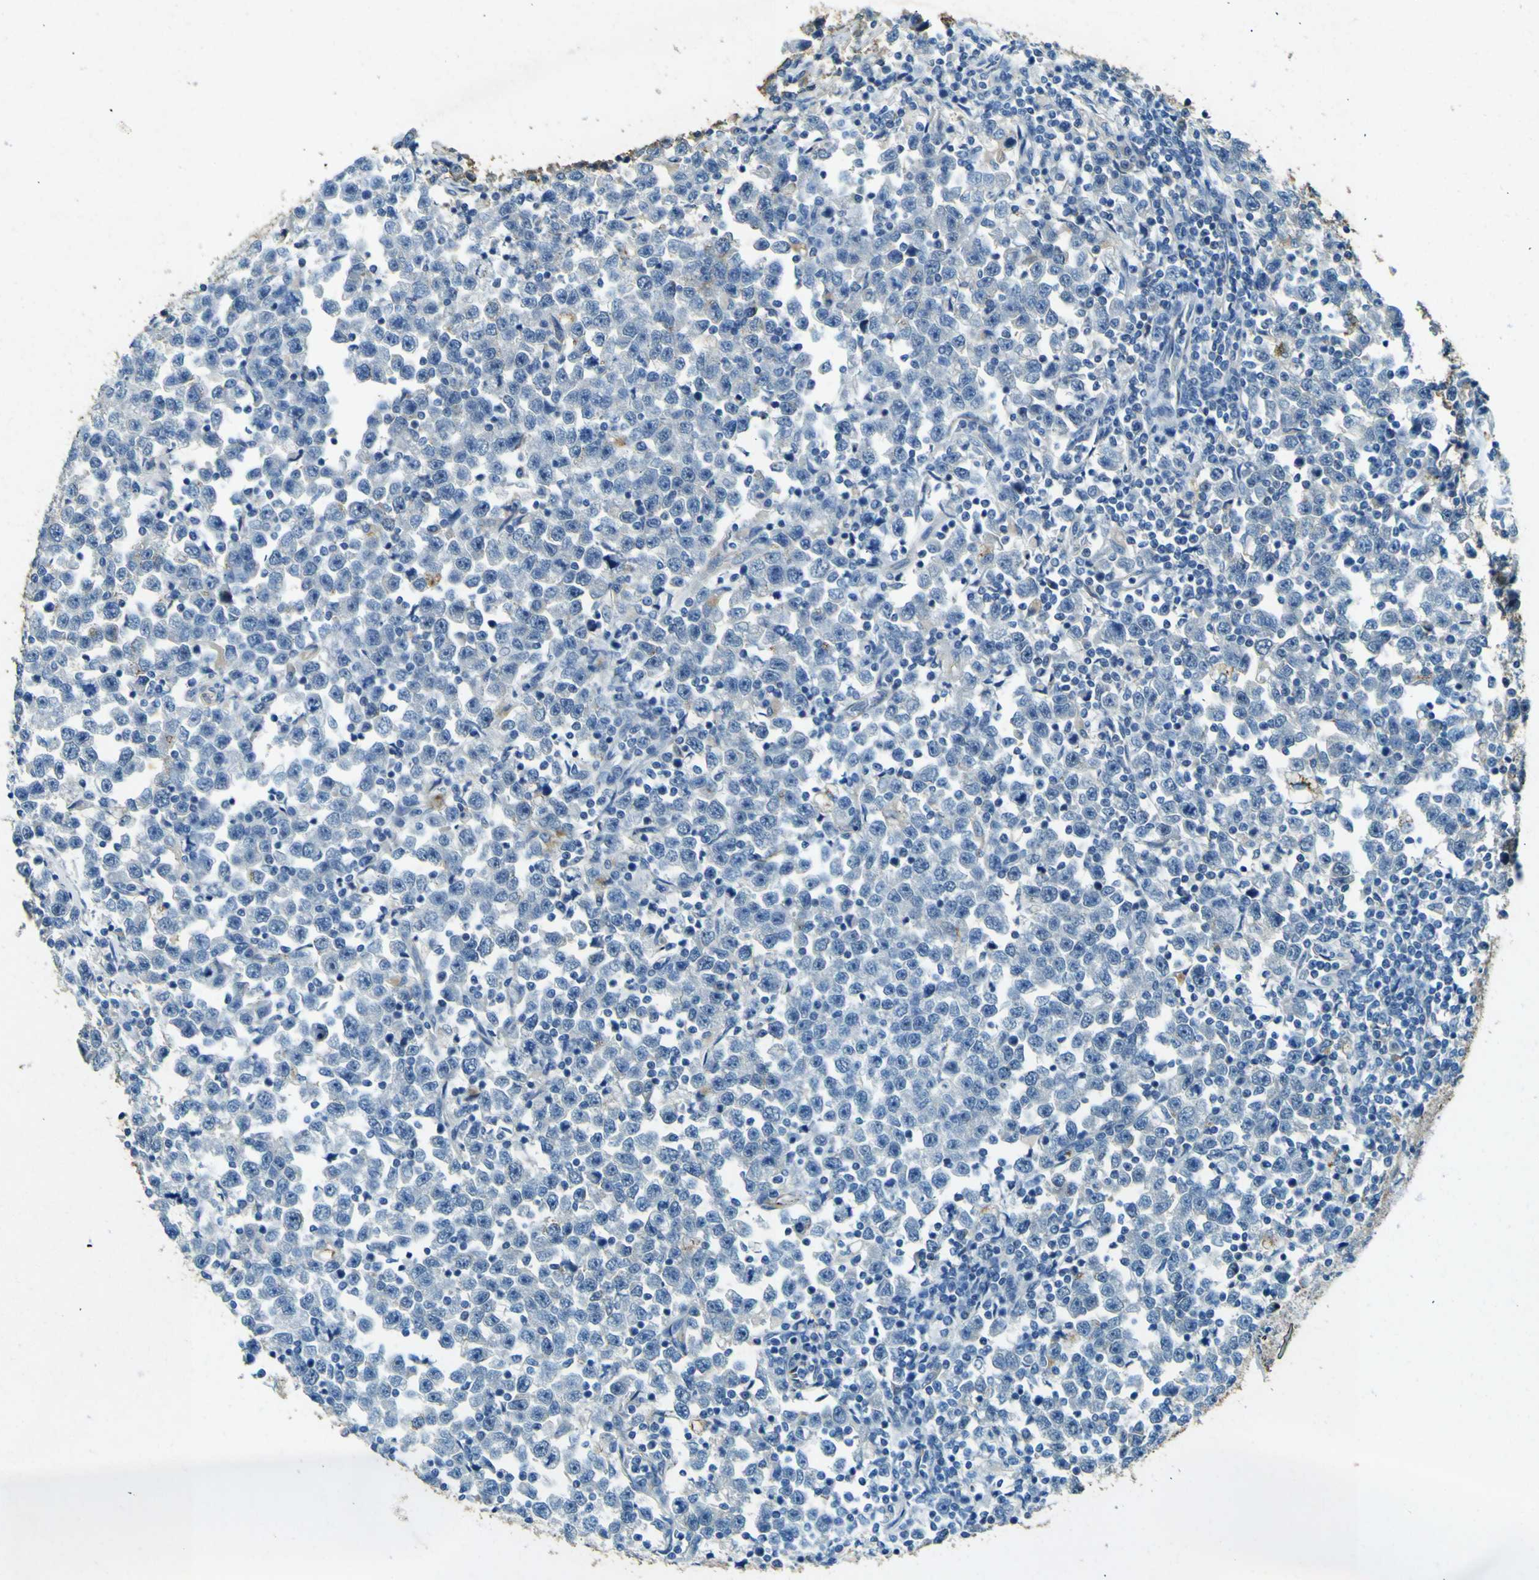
{"staining": {"intensity": "negative", "quantity": "none", "location": "none"}, "tissue": "testis cancer", "cell_type": "Tumor cells", "image_type": "cancer", "snomed": [{"axis": "morphology", "description": "Seminoma, NOS"}, {"axis": "topography", "description": "Testis"}], "caption": "There is no significant positivity in tumor cells of testis cancer. Nuclei are stained in blue.", "gene": "PDE9A", "patient": {"sex": "male", "age": 43}}